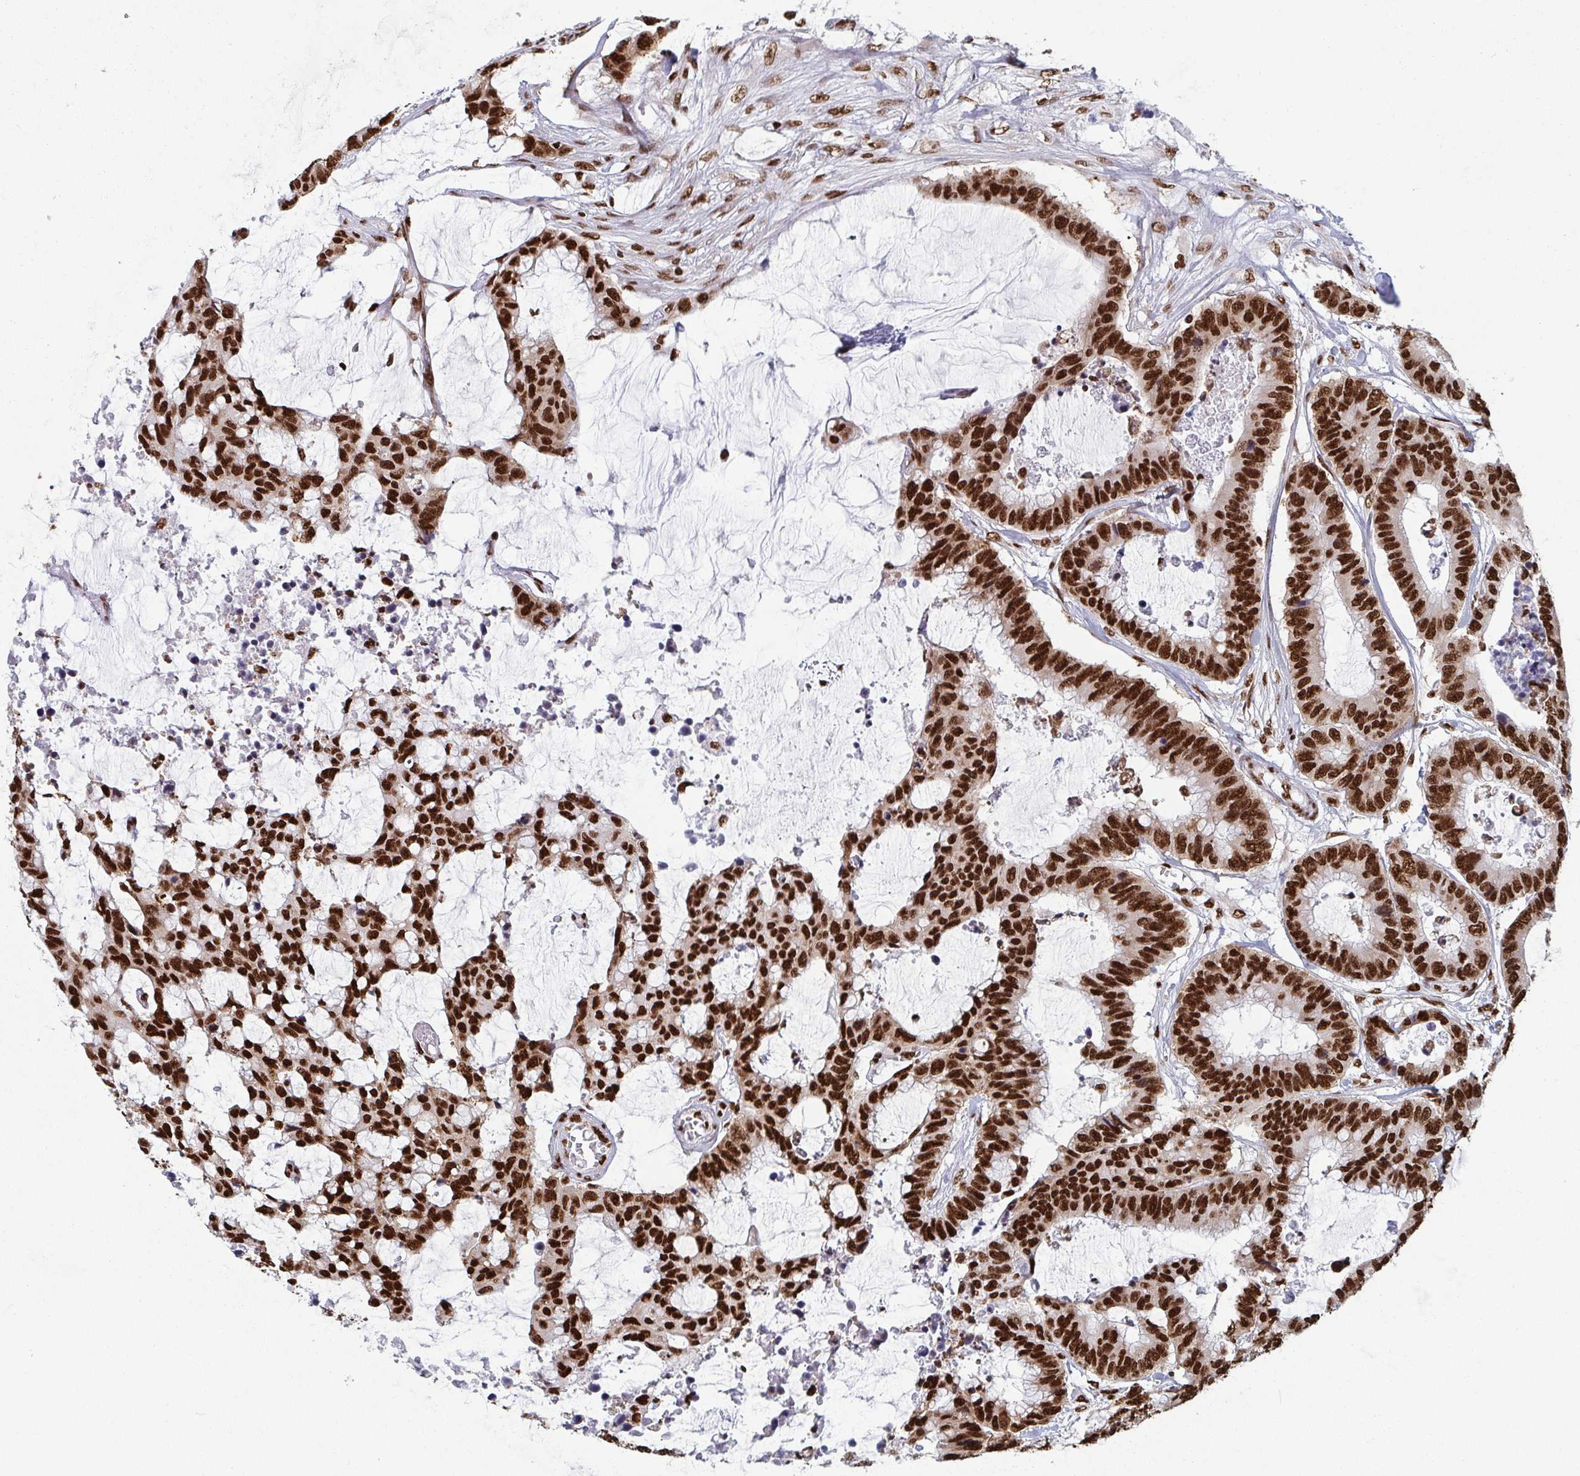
{"staining": {"intensity": "strong", "quantity": ">75%", "location": "nuclear"}, "tissue": "colorectal cancer", "cell_type": "Tumor cells", "image_type": "cancer", "snomed": [{"axis": "morphology", "description": "Adenocarcinoma, NOS"}, {"axis": "topography", "description": "Rectum"}], "caption": "An immunohistochemistry photomicrograph of tumor tissue is shown. Protein staining in brown highlights strong nuclear positivity in colorectal adenocarcinoma within tumor cells. The staining is performed using DAB brown chromogen to label protein expression. The nuclei are counter-stained blue using hematoxylin.", "gene": "GAR1", "patient": {"sex": "female", "age": 59}}